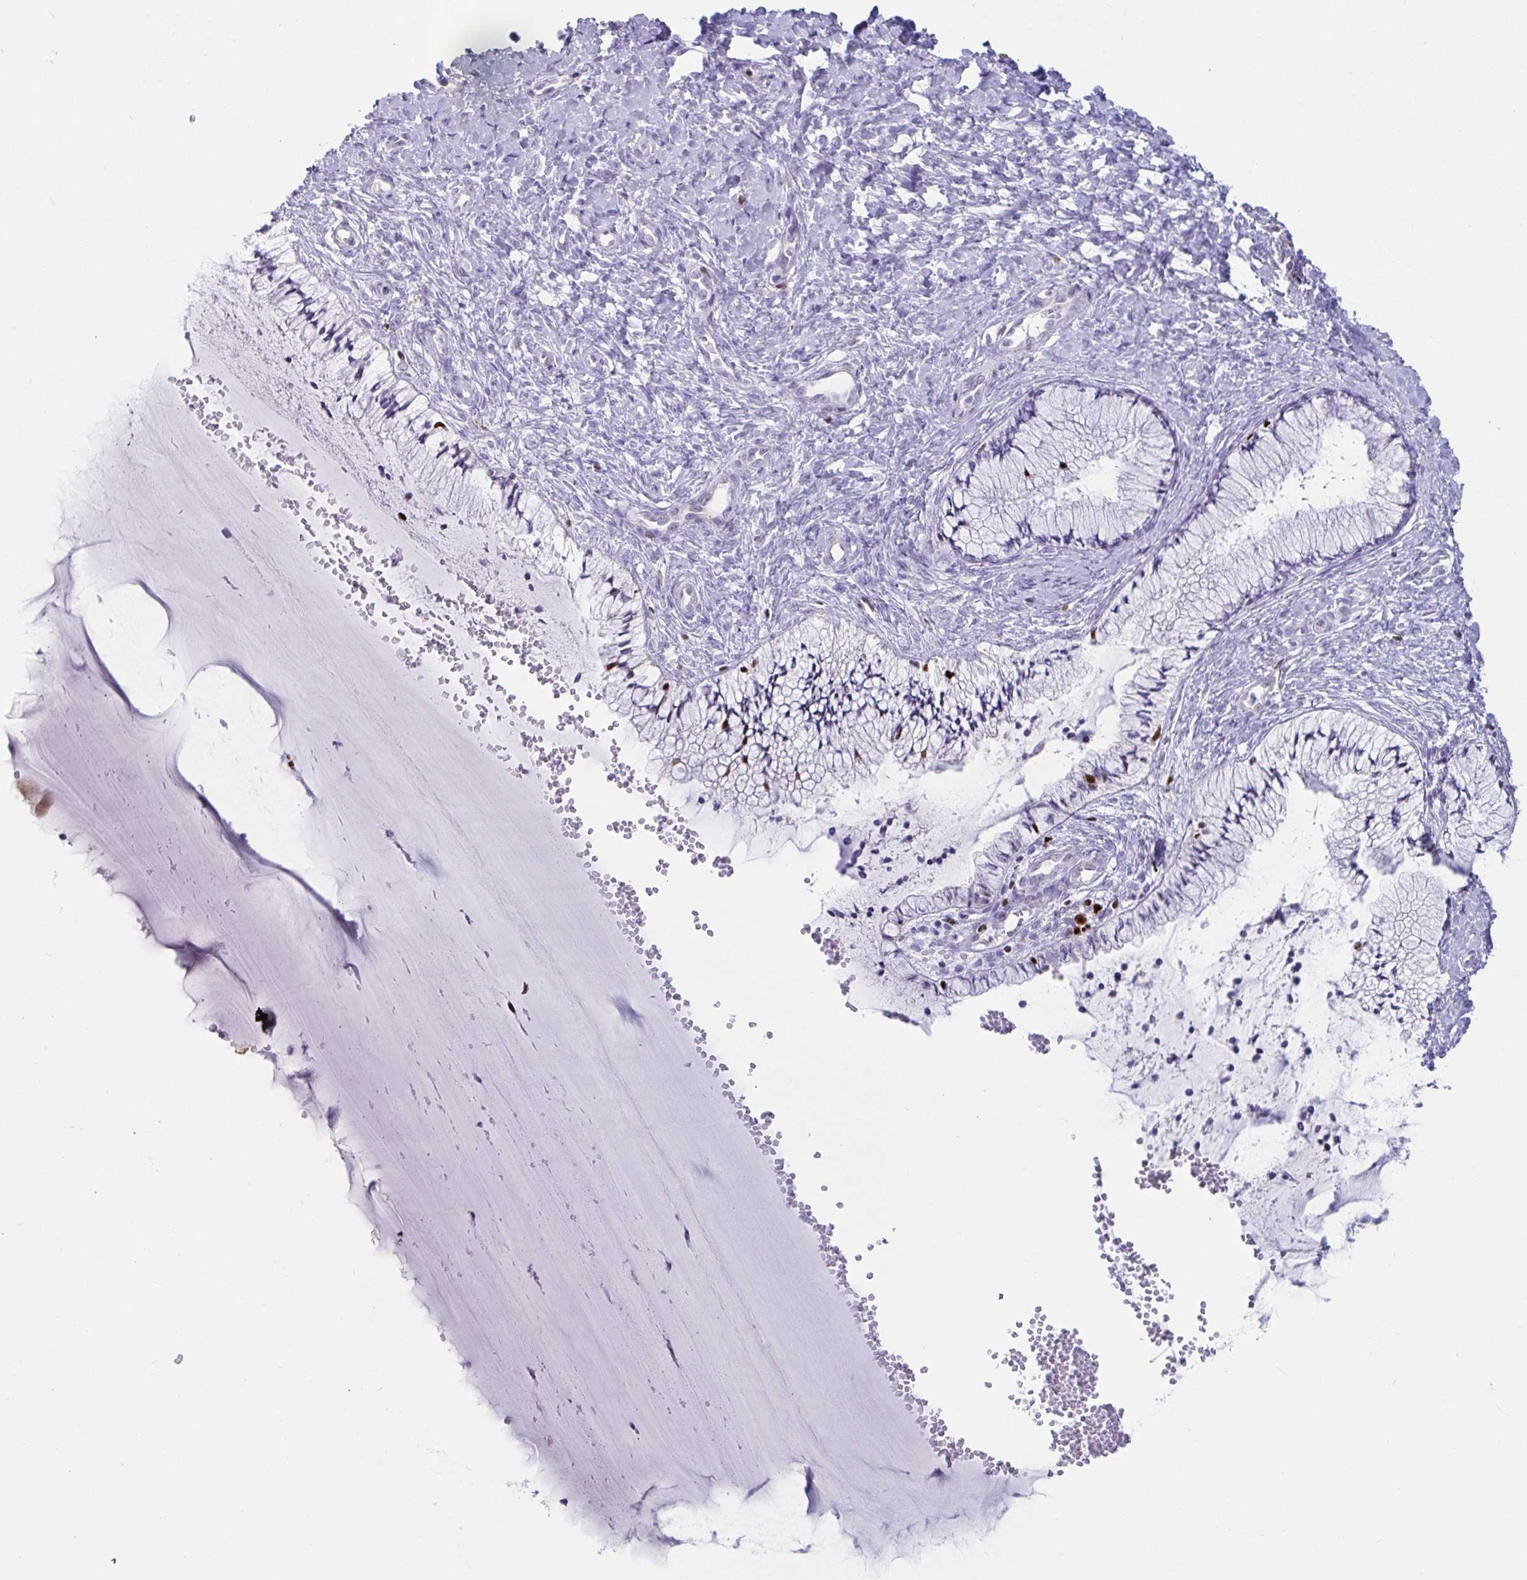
{"staining": {"intensity": "negative", "quantity": "none", "location": "none"}, "tissue": "cervix", "cell_type": "Glandular cells", "image_type": "normal", "snomed": [{"axis": "morphology", "description": "Normal tissue, NOS"}, {"axis": "topography", "description": "Cervix"}], "caption": "The photomicrograph demonstrates no significant positivity in glandular cells of cervix.", "gene": "ZNF586", "patient": {"sex": "female", "age": 37}}